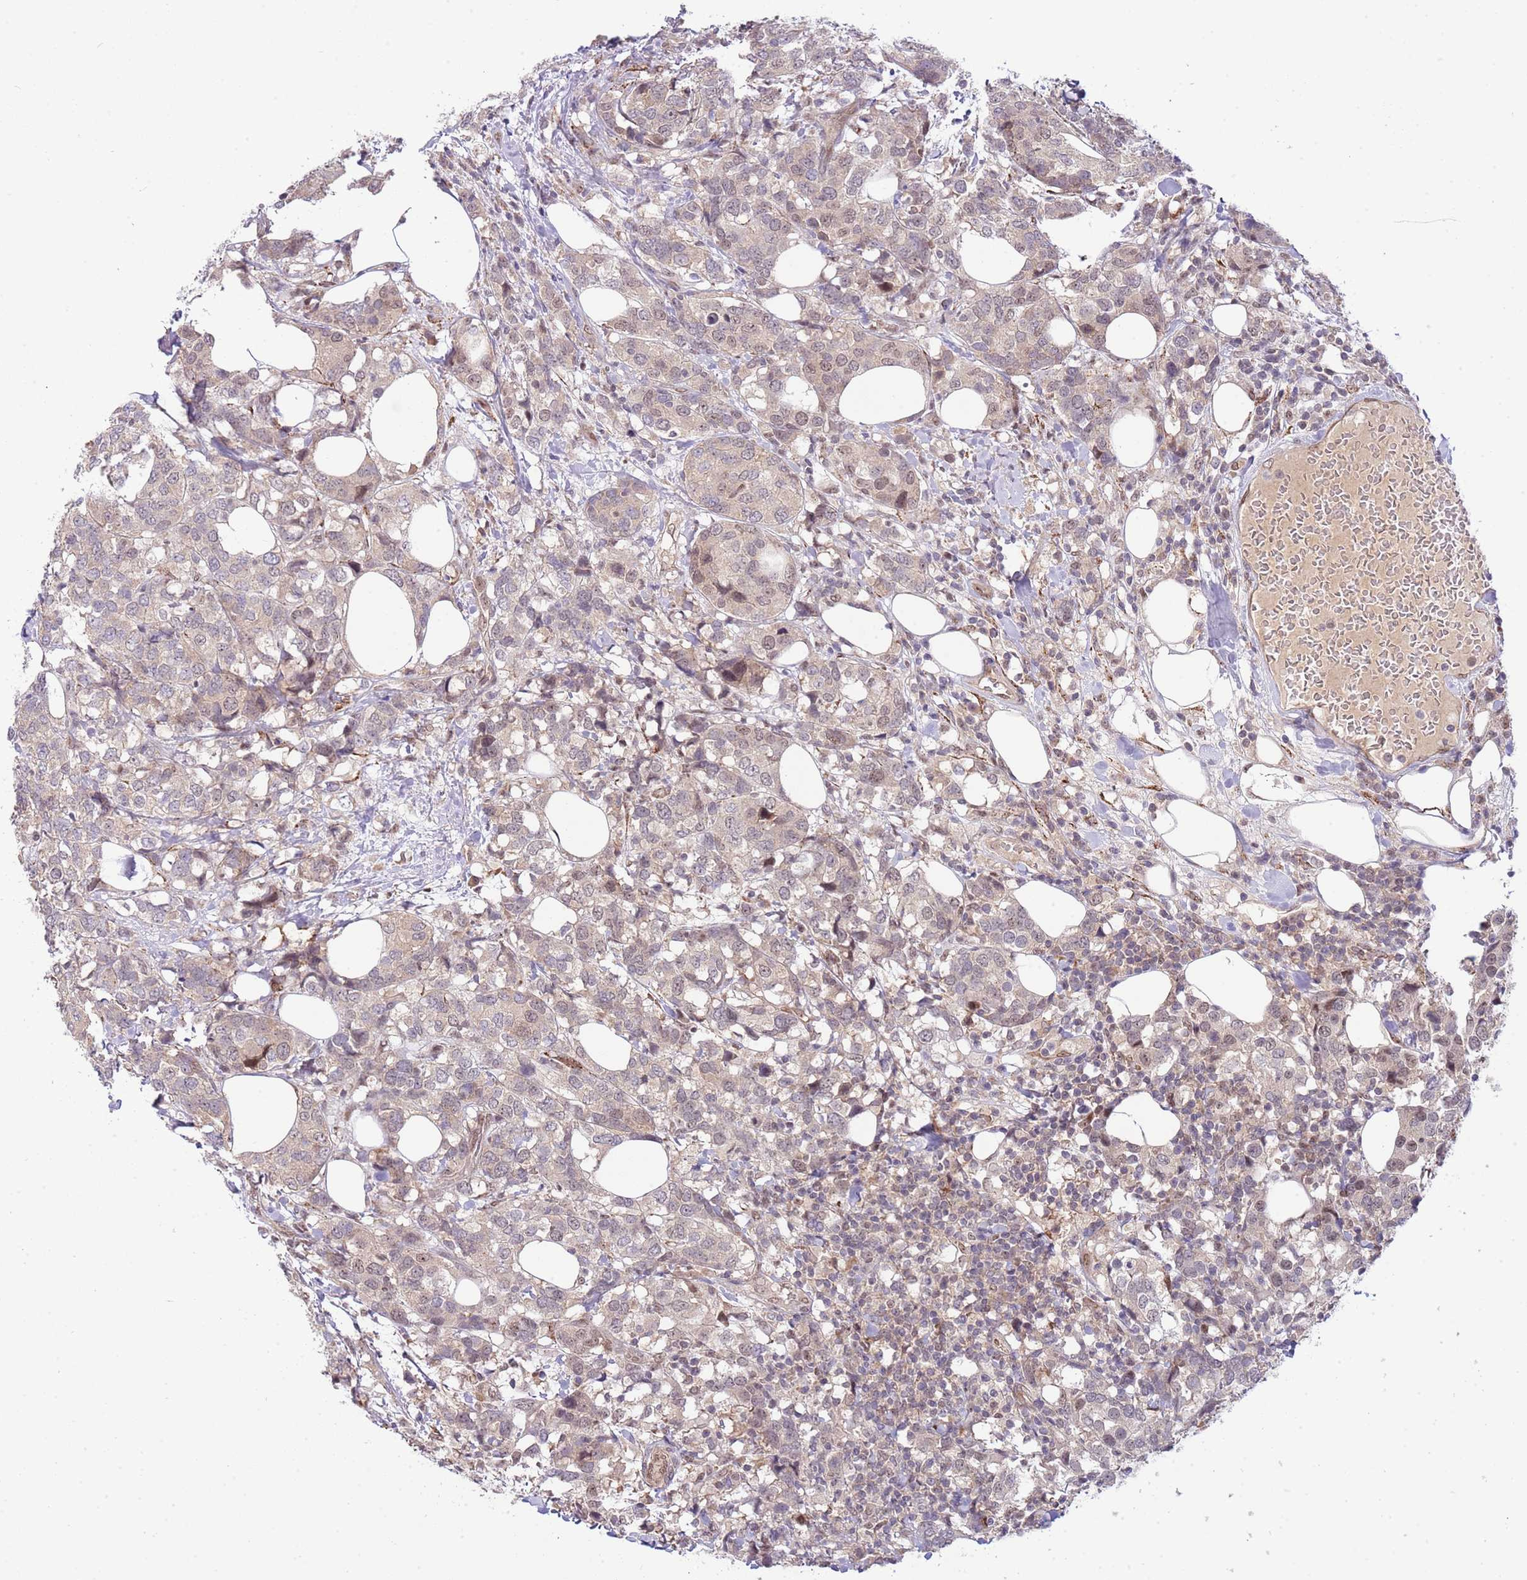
{"staining": {"intensity": "negative", "quantity": "none", "location": "none"}, "tissue": "breast cancer", "cell_type": "Tumor cells", "image_type": "cancer", "snomed": [{"axis": "morphology", "description": "Lobular carcinoma"}, {"axis": "topography", "description": "Breast"}], "caption": "This micrograph is of breast cancer (lobular carcinoma) stained with immunohistochemistry to label a protein in brown with the nuclei are counter-stained blue. There is no positivity in tumor cells.", "gene": "CHD1", "patient": {"sex": "female", "age": 59}}